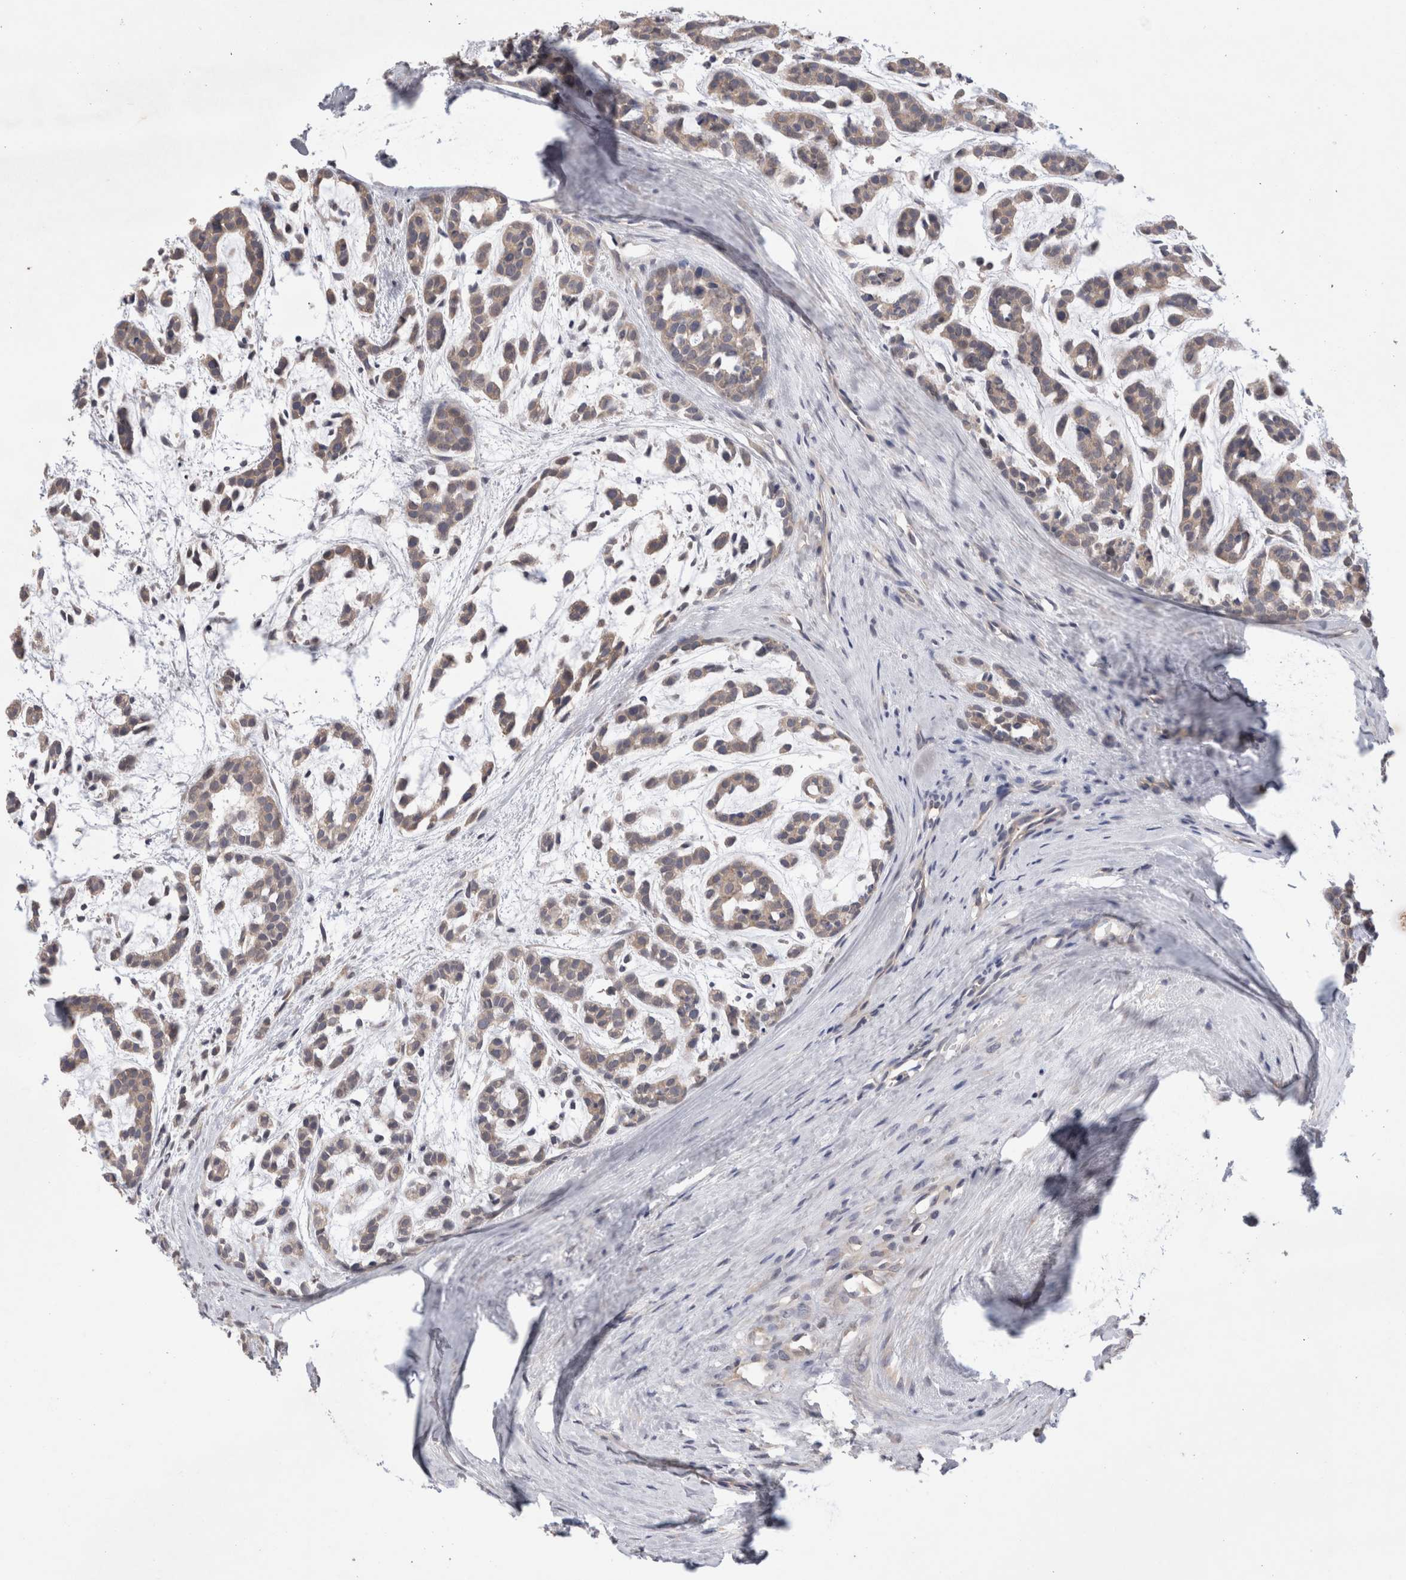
{"staining": {"intensity": "weak", "quantity": ">75%", "location": "cytoplasmic/membranous"}, "tissue": "head and neck cancer", "cell_type": "Tumor cells", "image_type": "cancer", "snomed": [{"axis": "morphology", "description": "Adenocarcinoma, NOS"}, {"axis": "morphology", "description": "Adenoma, NOS"}, {"axis": "topography", "description": "Head-Neck"}], "caption": "Protein expression analysis of human head and neck cancer reveals weak cytoplasmic/membranous positivity in about >75% of tumor cells.", "gene": "OTOR", "patient": {"sex": "female", "age": 55}}